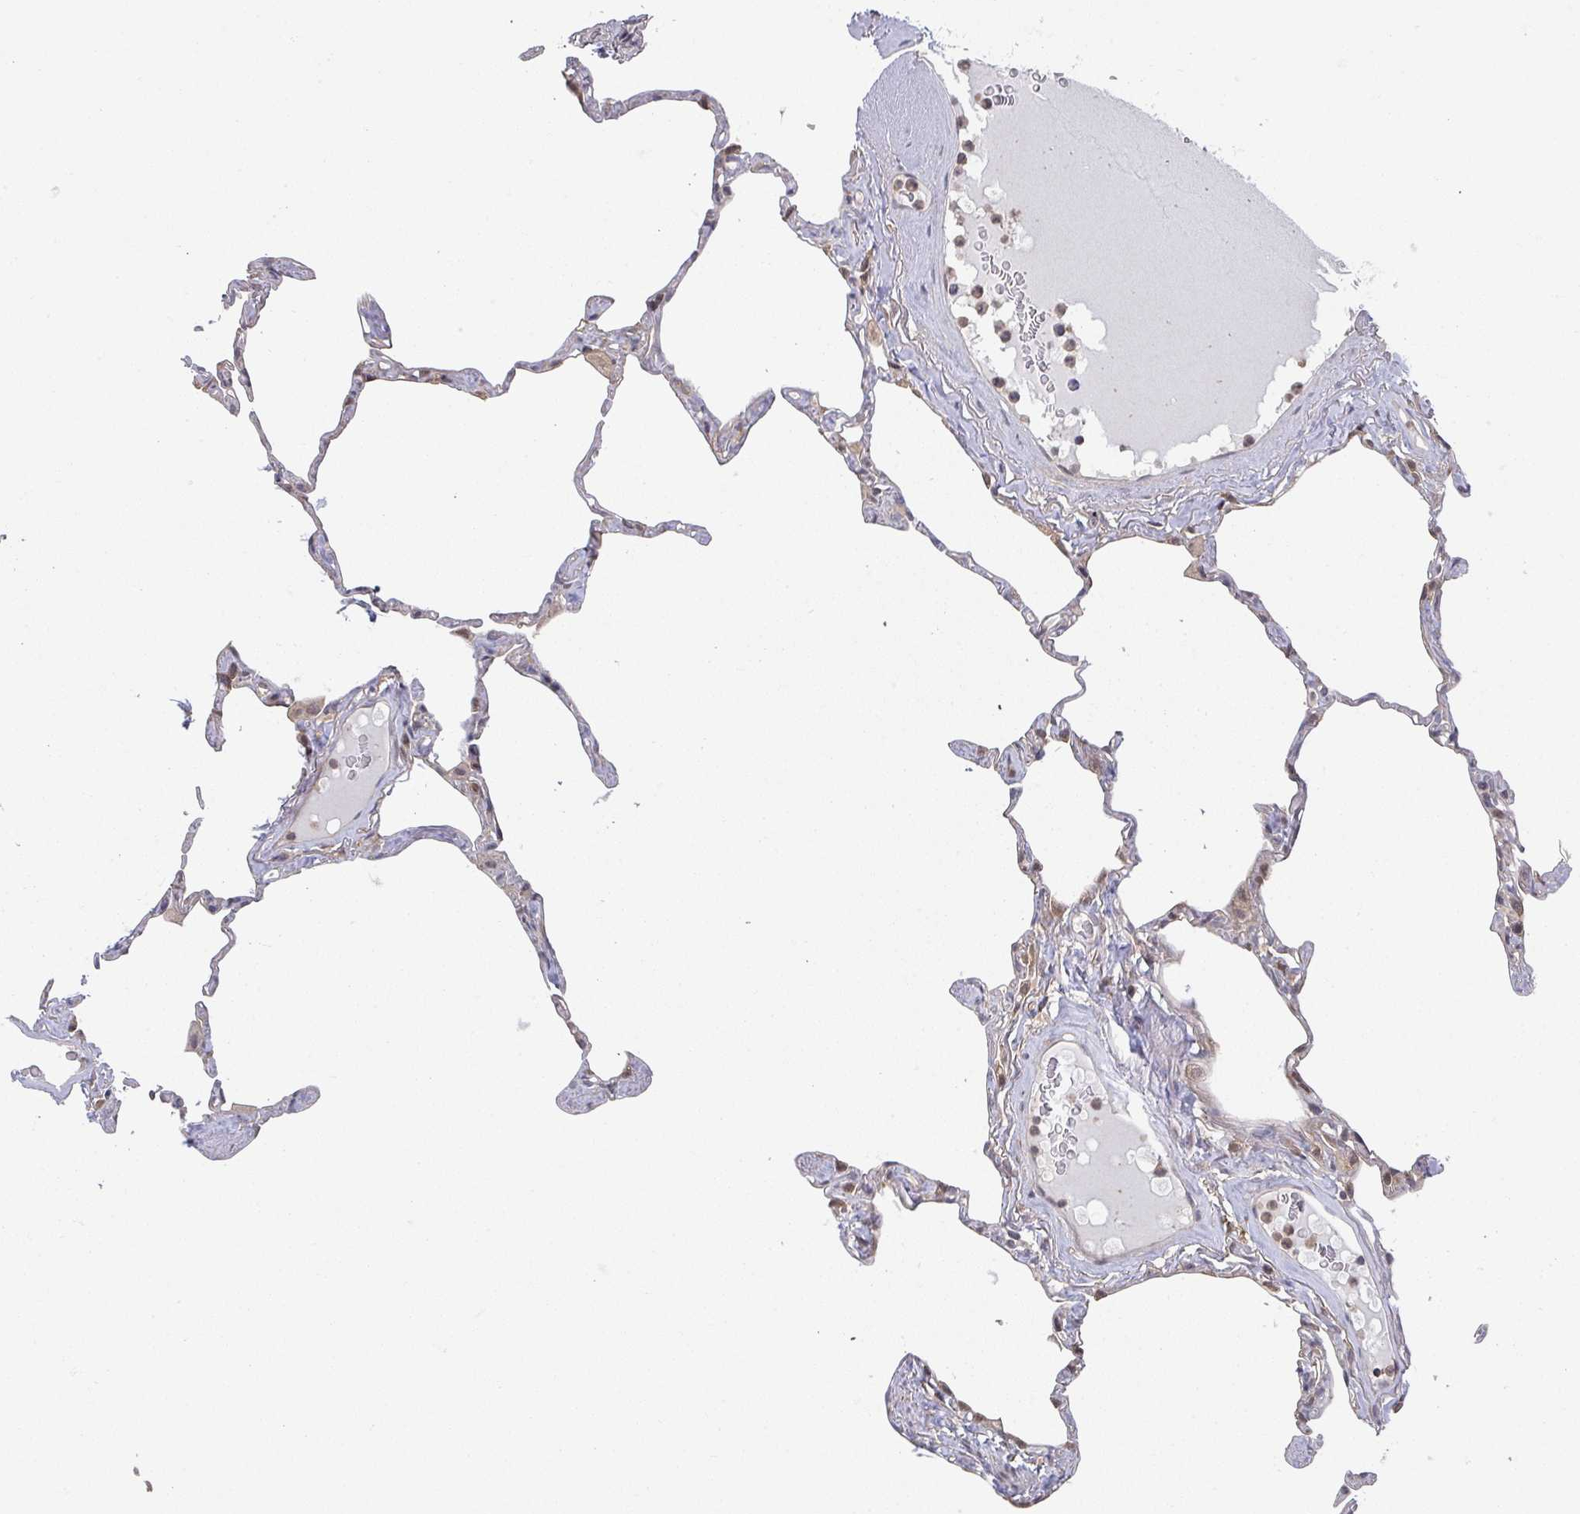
{"staining": {"intensity": "moderate", "quantity": "<25%", "location": "cytoplasmic/membranous,nuclear"}, "tissue": "lung", "cell_type": "Alveolar cells", "image_type": "normal", "snomed": [{"axis": "morphology", "description": "Normal tissue, NOS"}, {"axis": "topography", "description": "Lung"}], "caption": "The histopathology image shows immunohistochemical staining of unremarkable lung. There is moderate cytoplasmic/membranous,nuclear staining is present in about <25% of alveolar cells. Nuclei are stained in blue.", "gene": "GOLGA7B", "patient": {"sex": "male", "age": 65}}